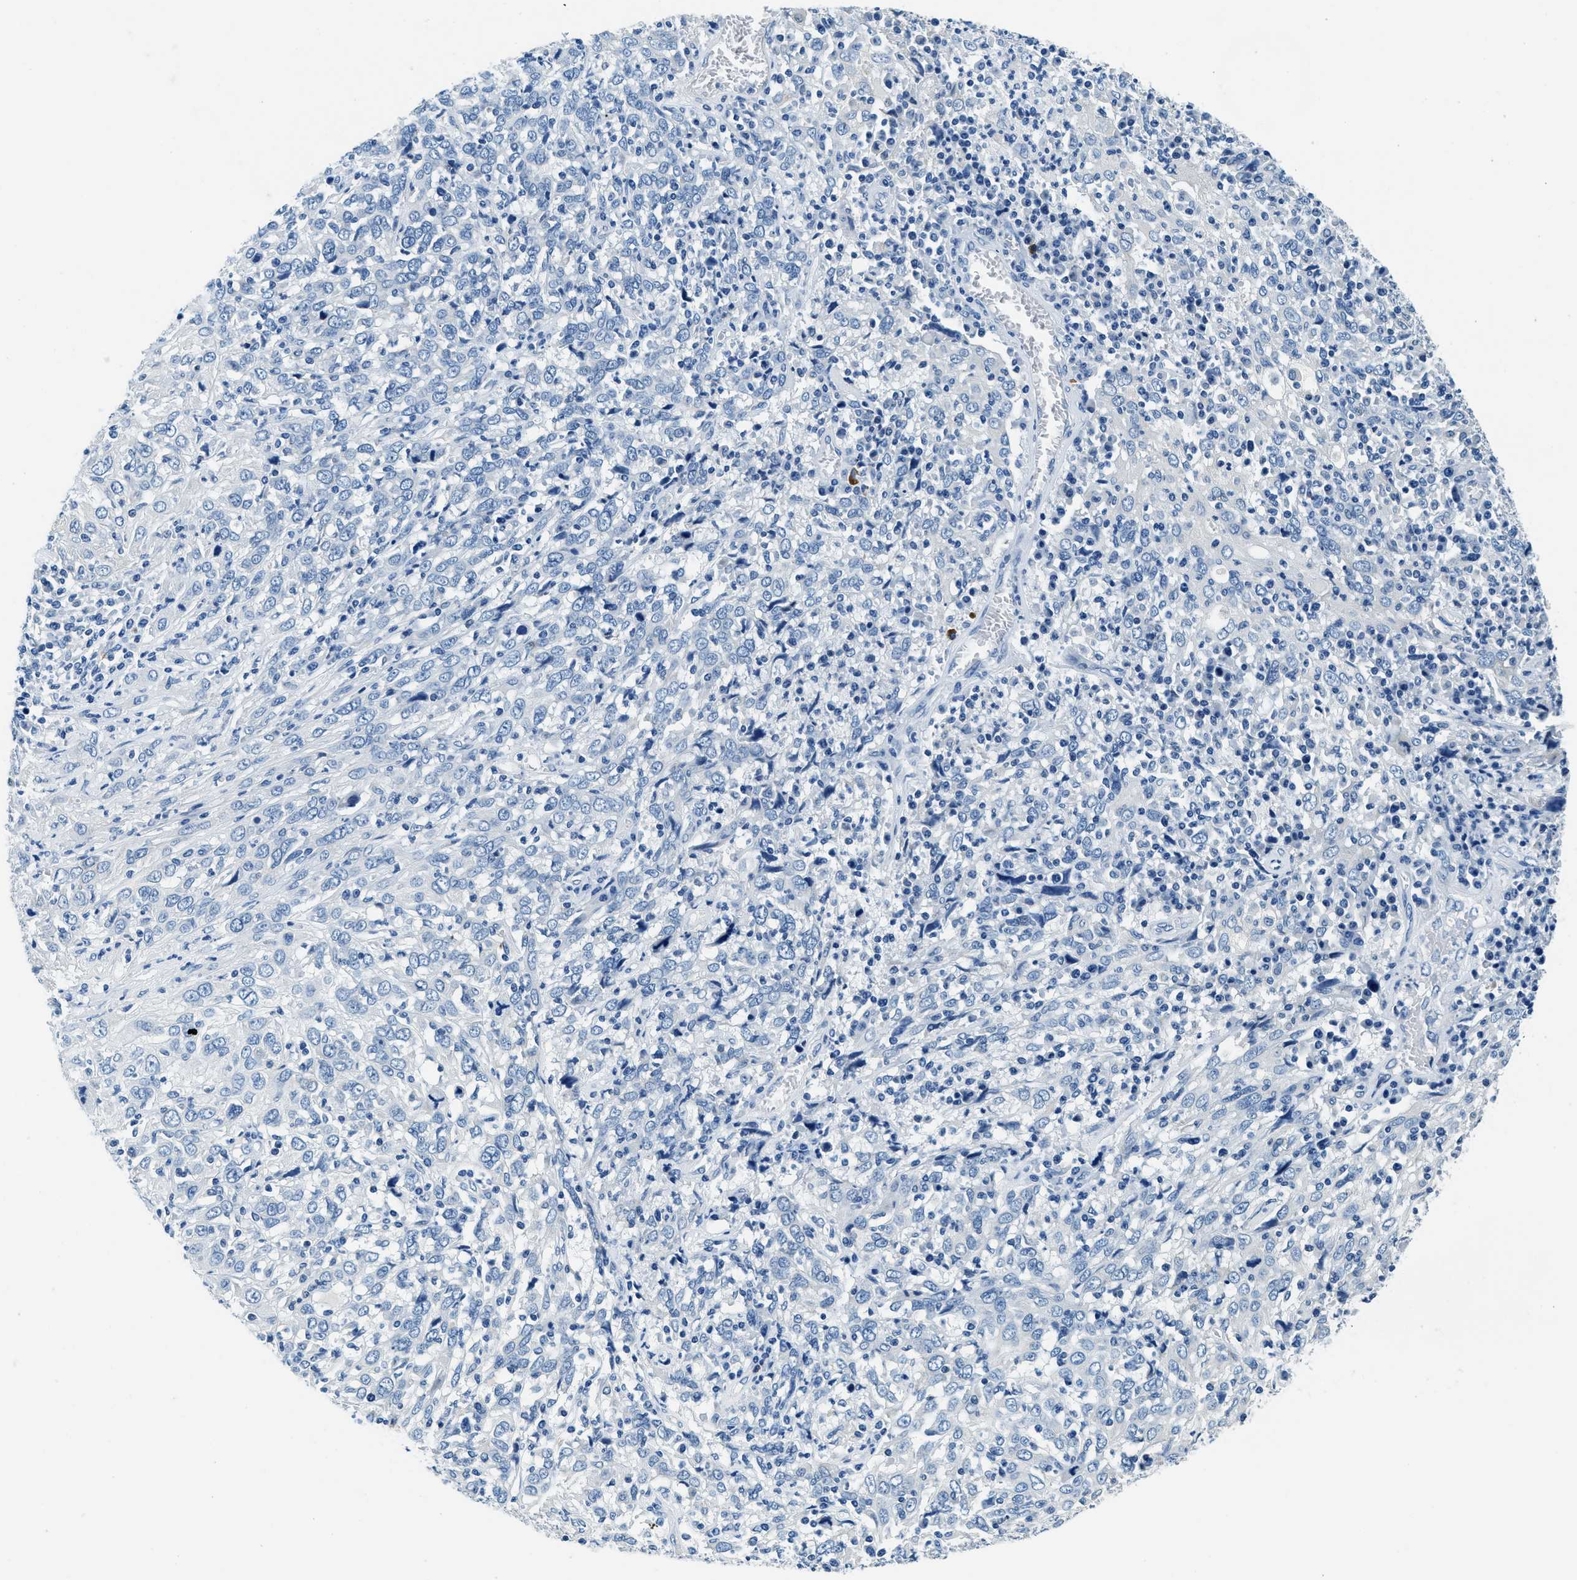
{"staining": {"intensity": "negative", "quantity": "none", "location": "none"}, "tissue": "cervical cancer", "cell_type": "Tumor cells", "image_type": "cancer", "snomed": [{"axis": "morphology", "description": "Squamous cell carcinoma, NOS"}, {"axis": "topography", "description": "Cervix"}], "caption": "Cervical cancer stained for a protein using immunohistochemistry demonstrates no staining tumor cells.", "gene": "UBAC2", "patient": {"sex": "female", "age": 46}}